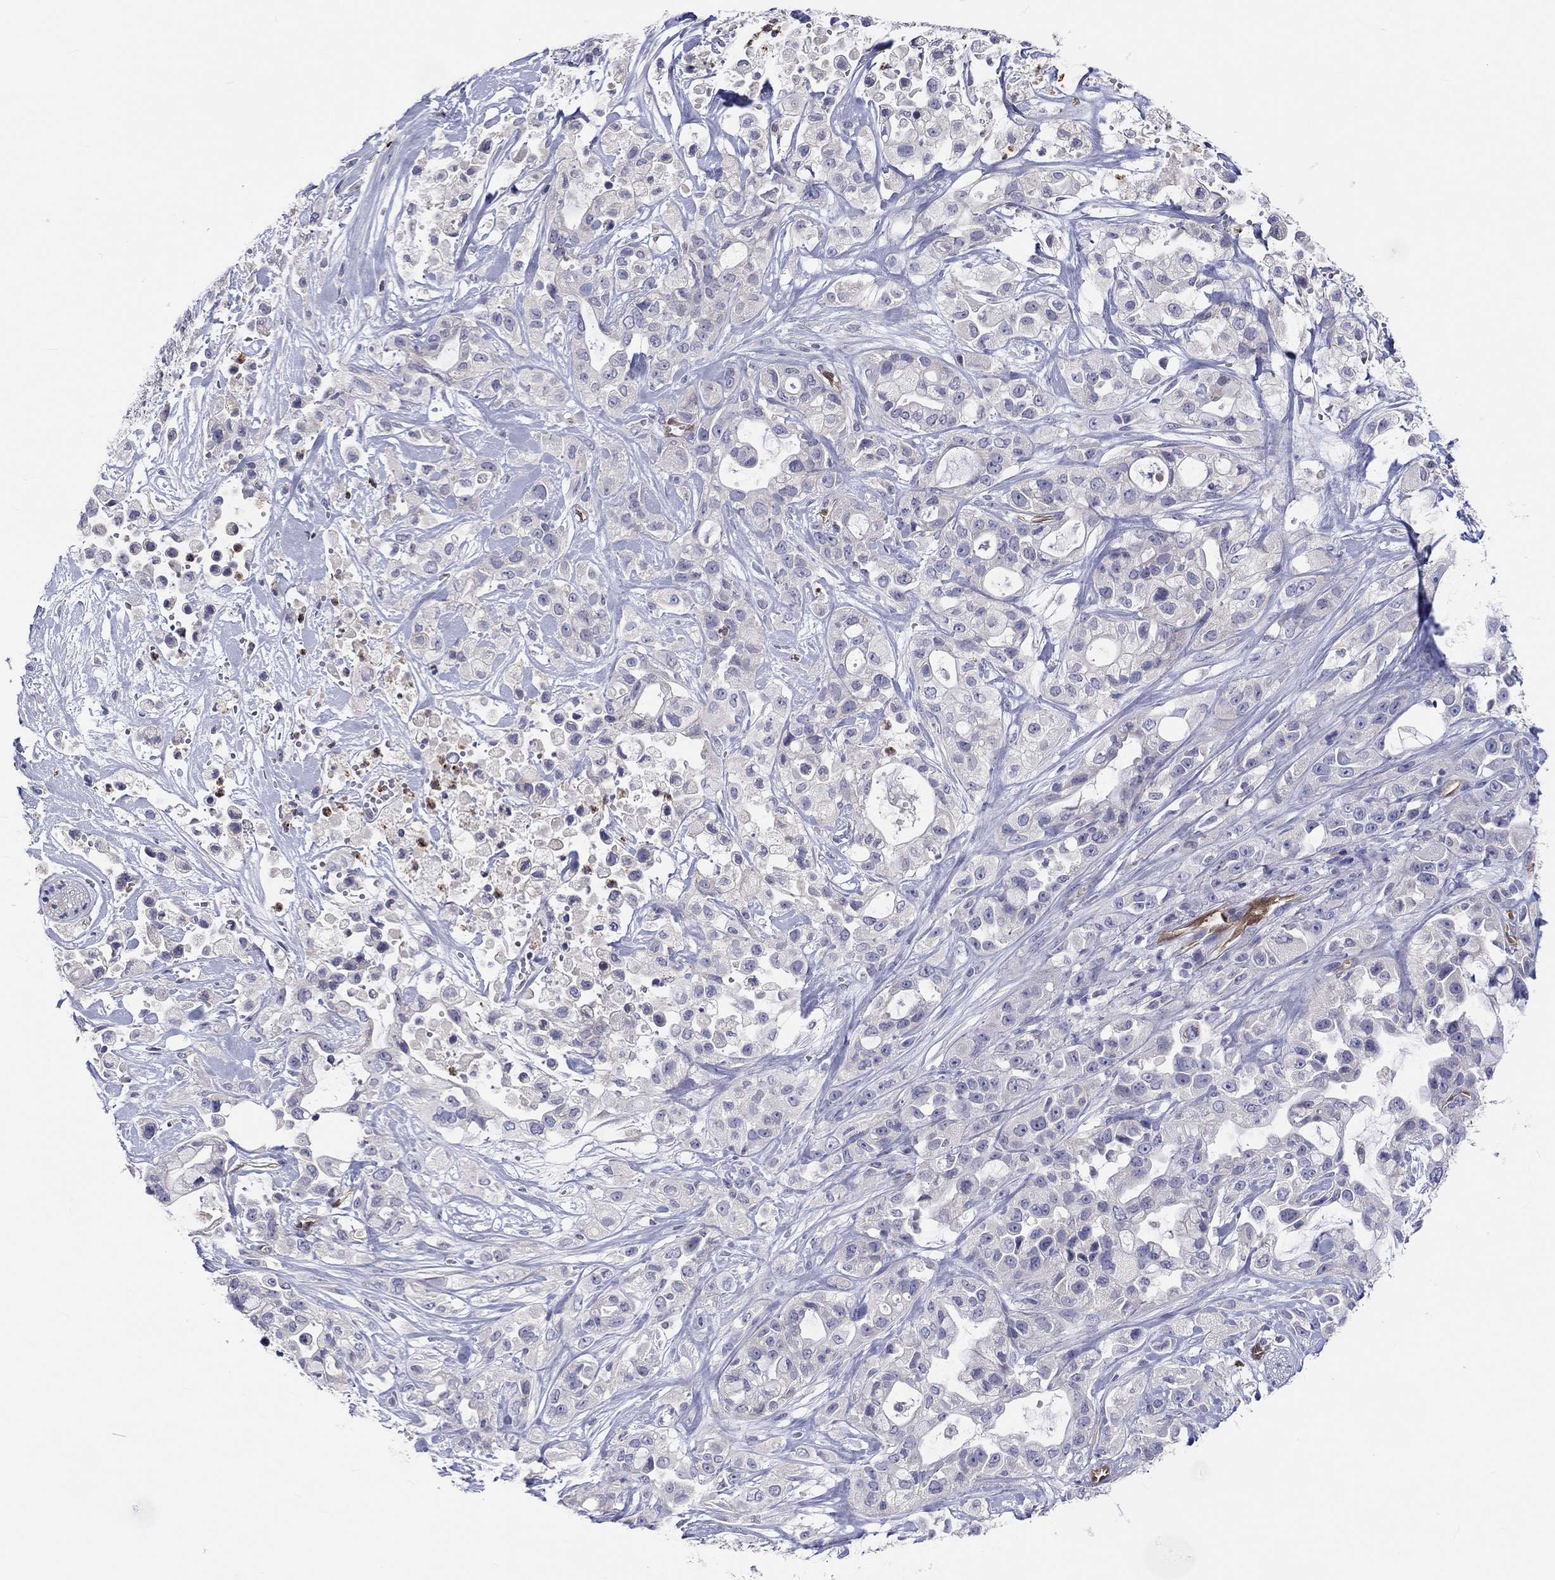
{"staining": {"intensity": "negative", "quantity": "none", "location": "none"}, "tissue": "pancreatic cancer", "cell_type": "Tumor cells", "image_type": "cancer", "snomed": [{"axis": "morphology", "description": "Adenocarcinoma, NOS"}, {"axis": "topography", "description": "Pancreas"}], "caption": "There is no significant expression in tumor cells of pancreatic cancer (adenocarcinoma).", "gene": "ABCG4", "patient": {"sex": "male", "age": 44}}